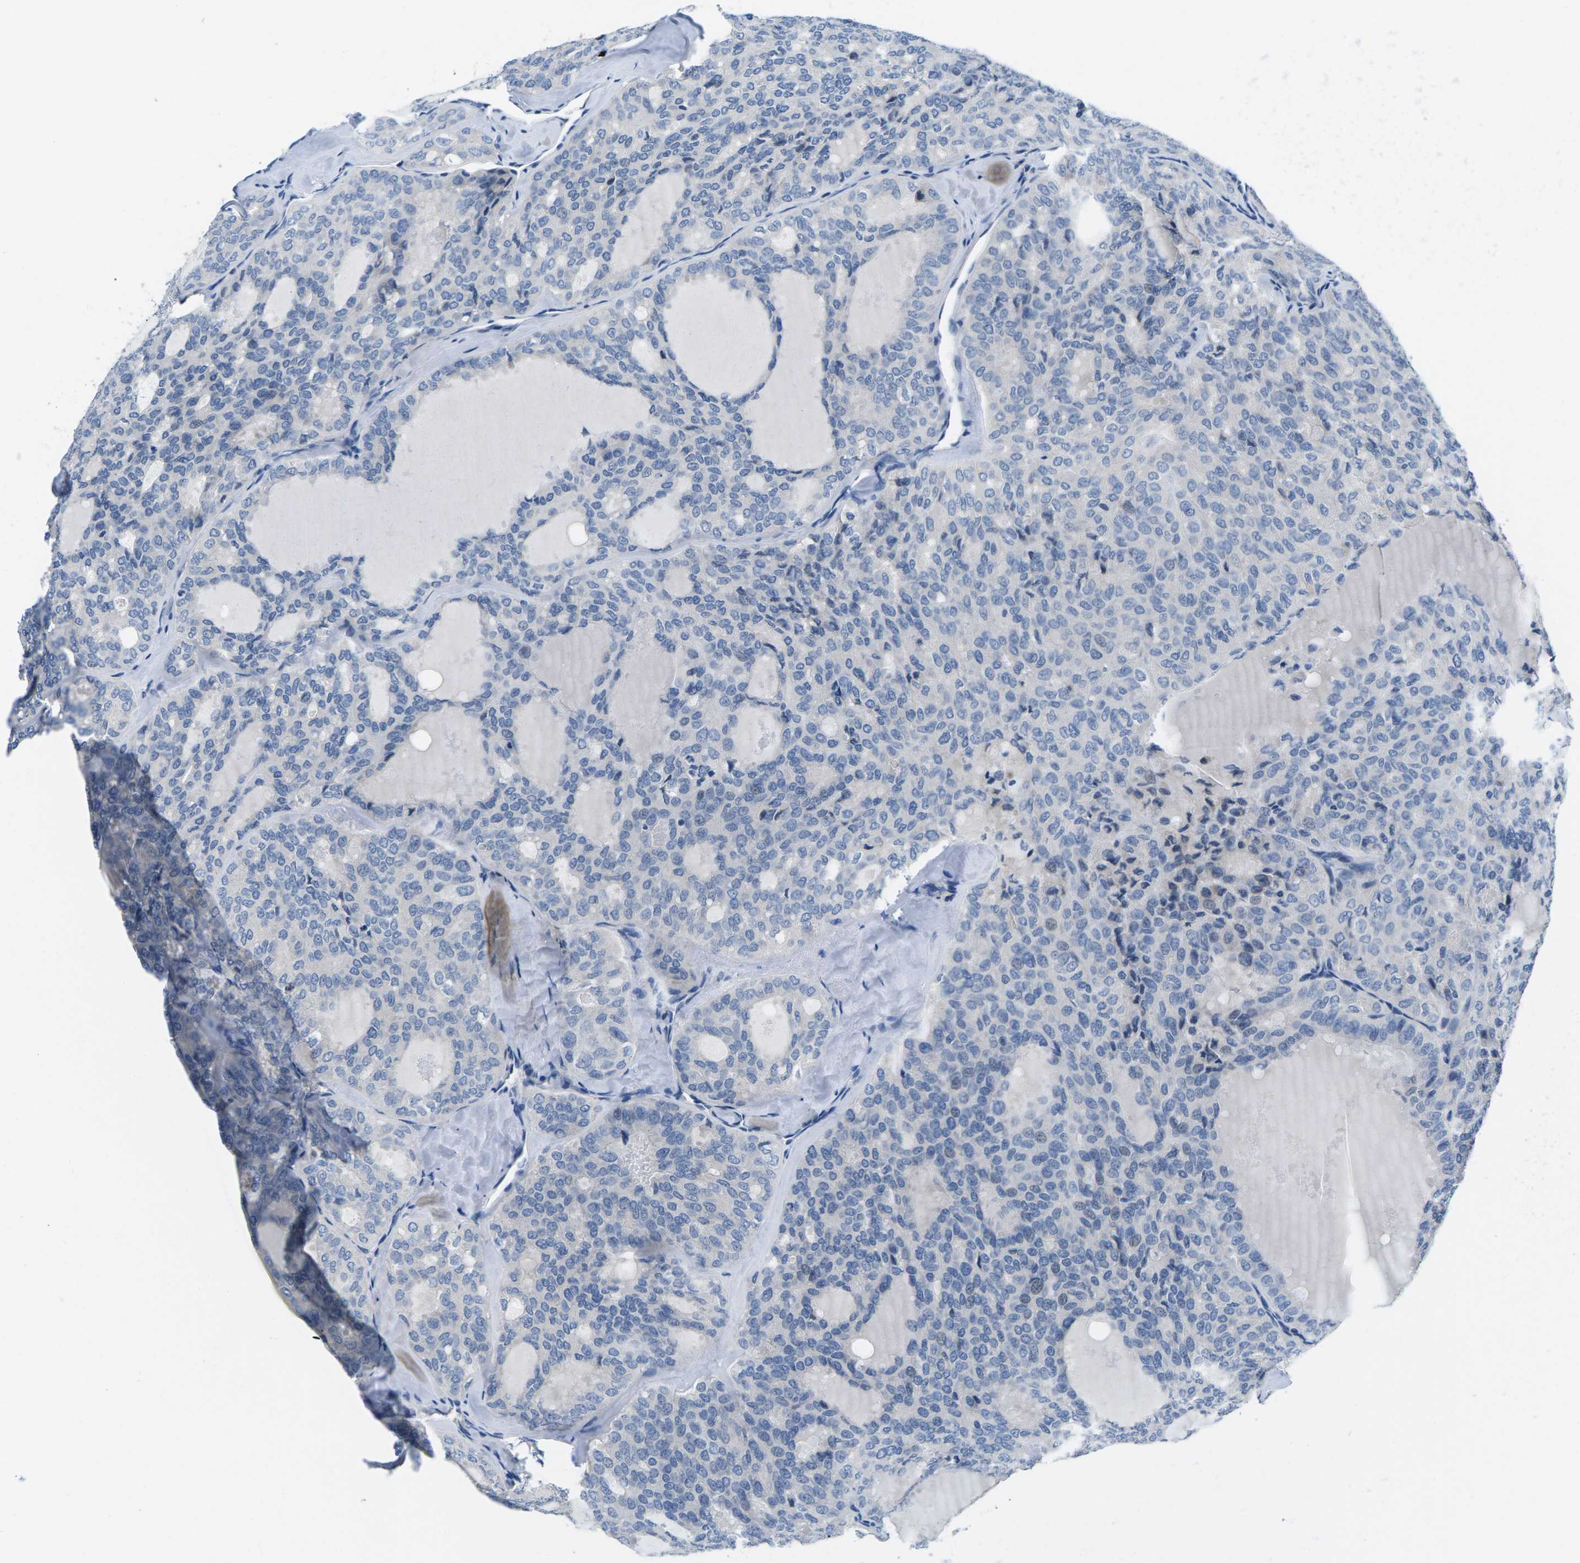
{"staining": {"intensity": "negative", "quantity": "none", "location": "none"}, "tissue": "thyroid cancer", "cell_type": "Tumor cells", "image_type": "cancer", "snomed": [{"axis": "morphology", "description": "Follicular adenoma carcinoma, NOS"}, {"axis": "topography", "description": "Thyroid gland"}], "caption": "Thyroid cancer stained for a protein using IHC demonstrates no staining tumor cells.", "gene": "TSPAN2", "patient": {"sex": "male", "age": 75}}